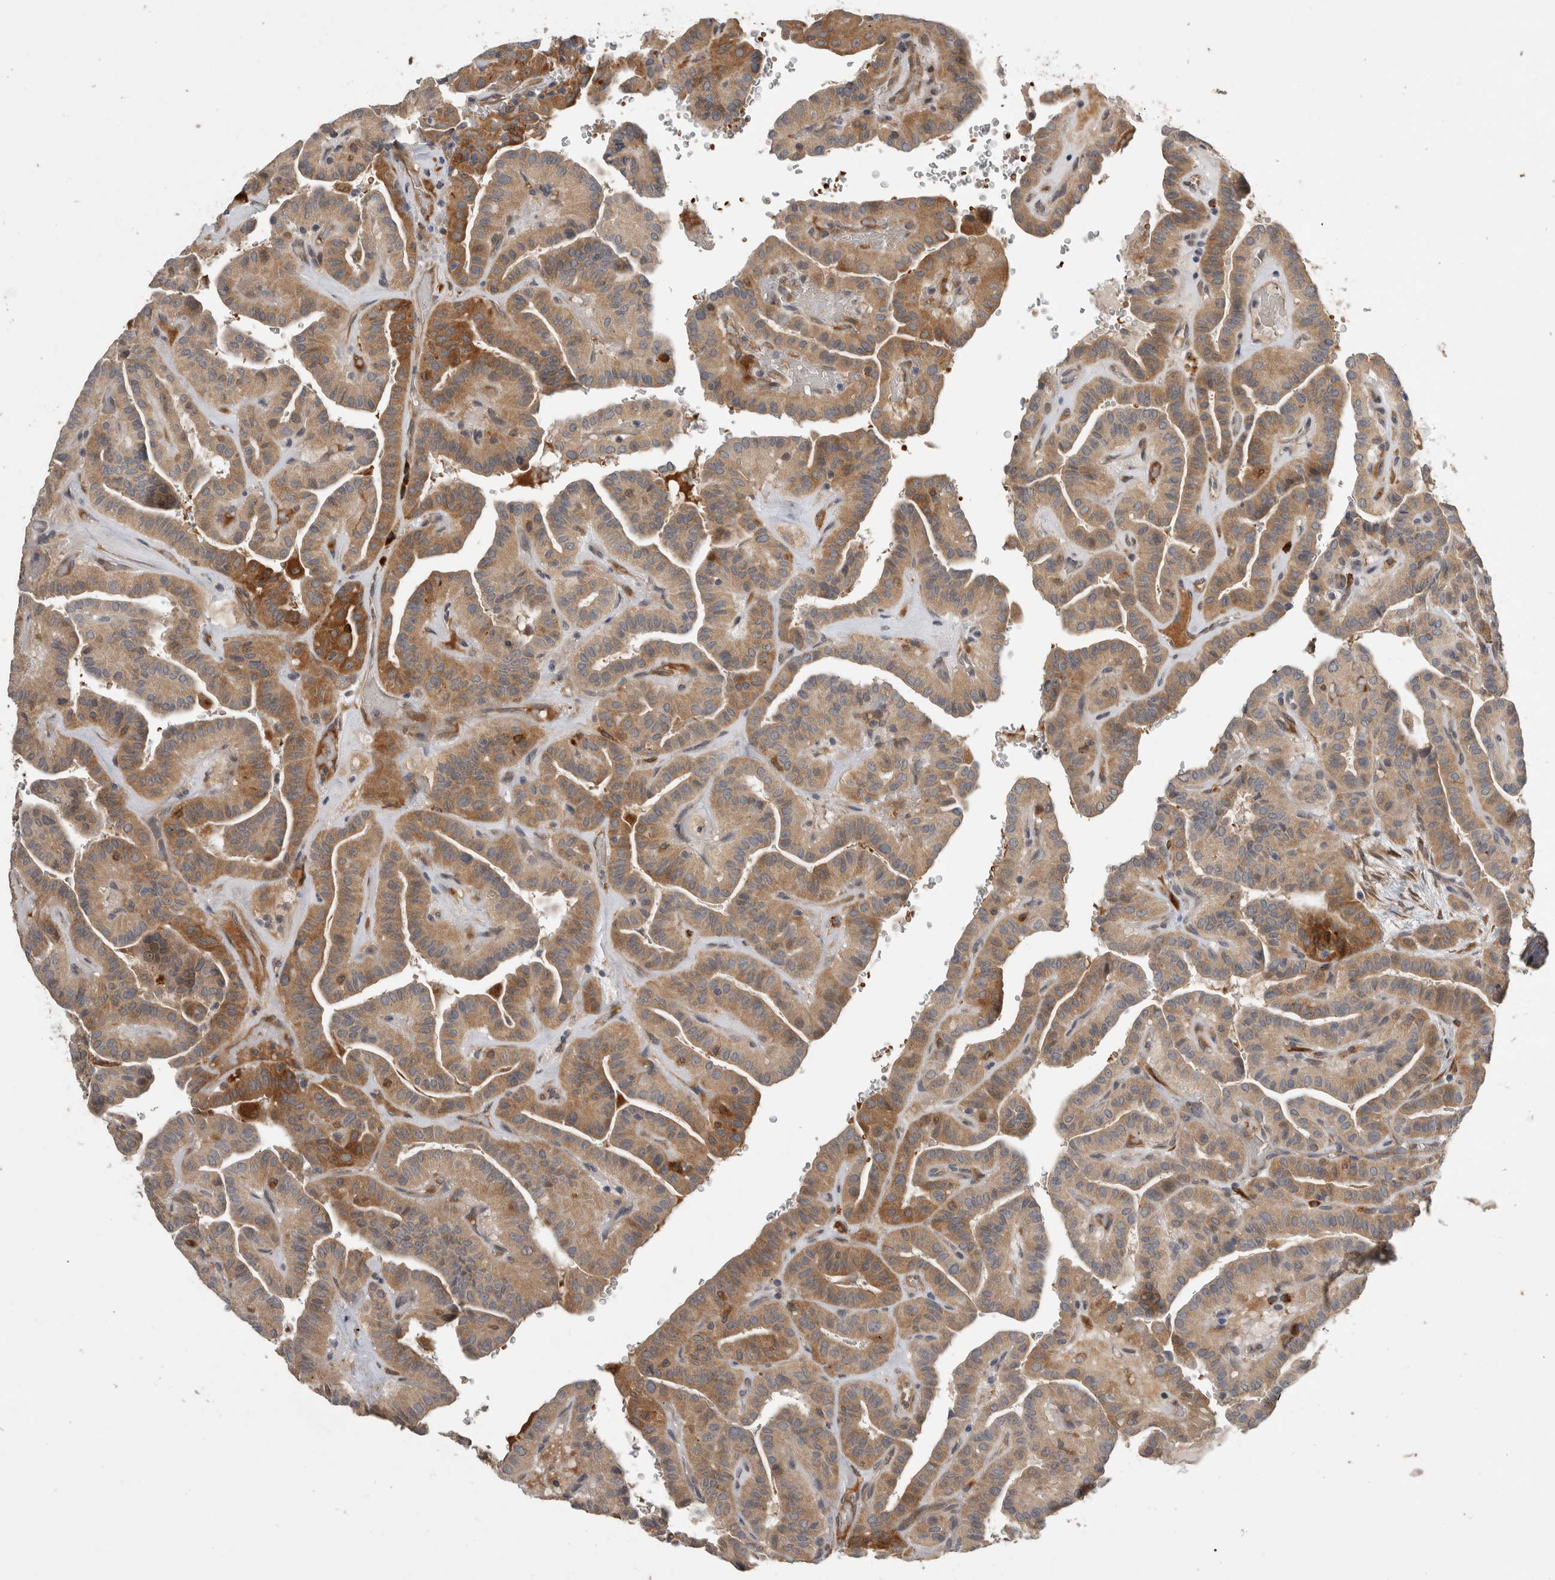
{"staining": {"intensity": "moderate", "quantity": ">75%", "location": "cytoplasmic/membranous"}, "tissue": "thyroid cancer", "cell_type": "Tumor cells", "image_type": "cancer", "snomed": [{"axis": "morphology", "description": "Papillary adenocarcinoma, NOS"}, {"axis": "topography", "description": "Thyroid gland"}], "caption": "A micrograph showing moderate cytoplasmic/membranous expression in approximately >75% of tumor cells in papillary adenocarcinoma (thyroid), as visualized by brown immunohistochemical staining.", "gene": "APOL2", "patient": {"sex": "male", "age": 77}}